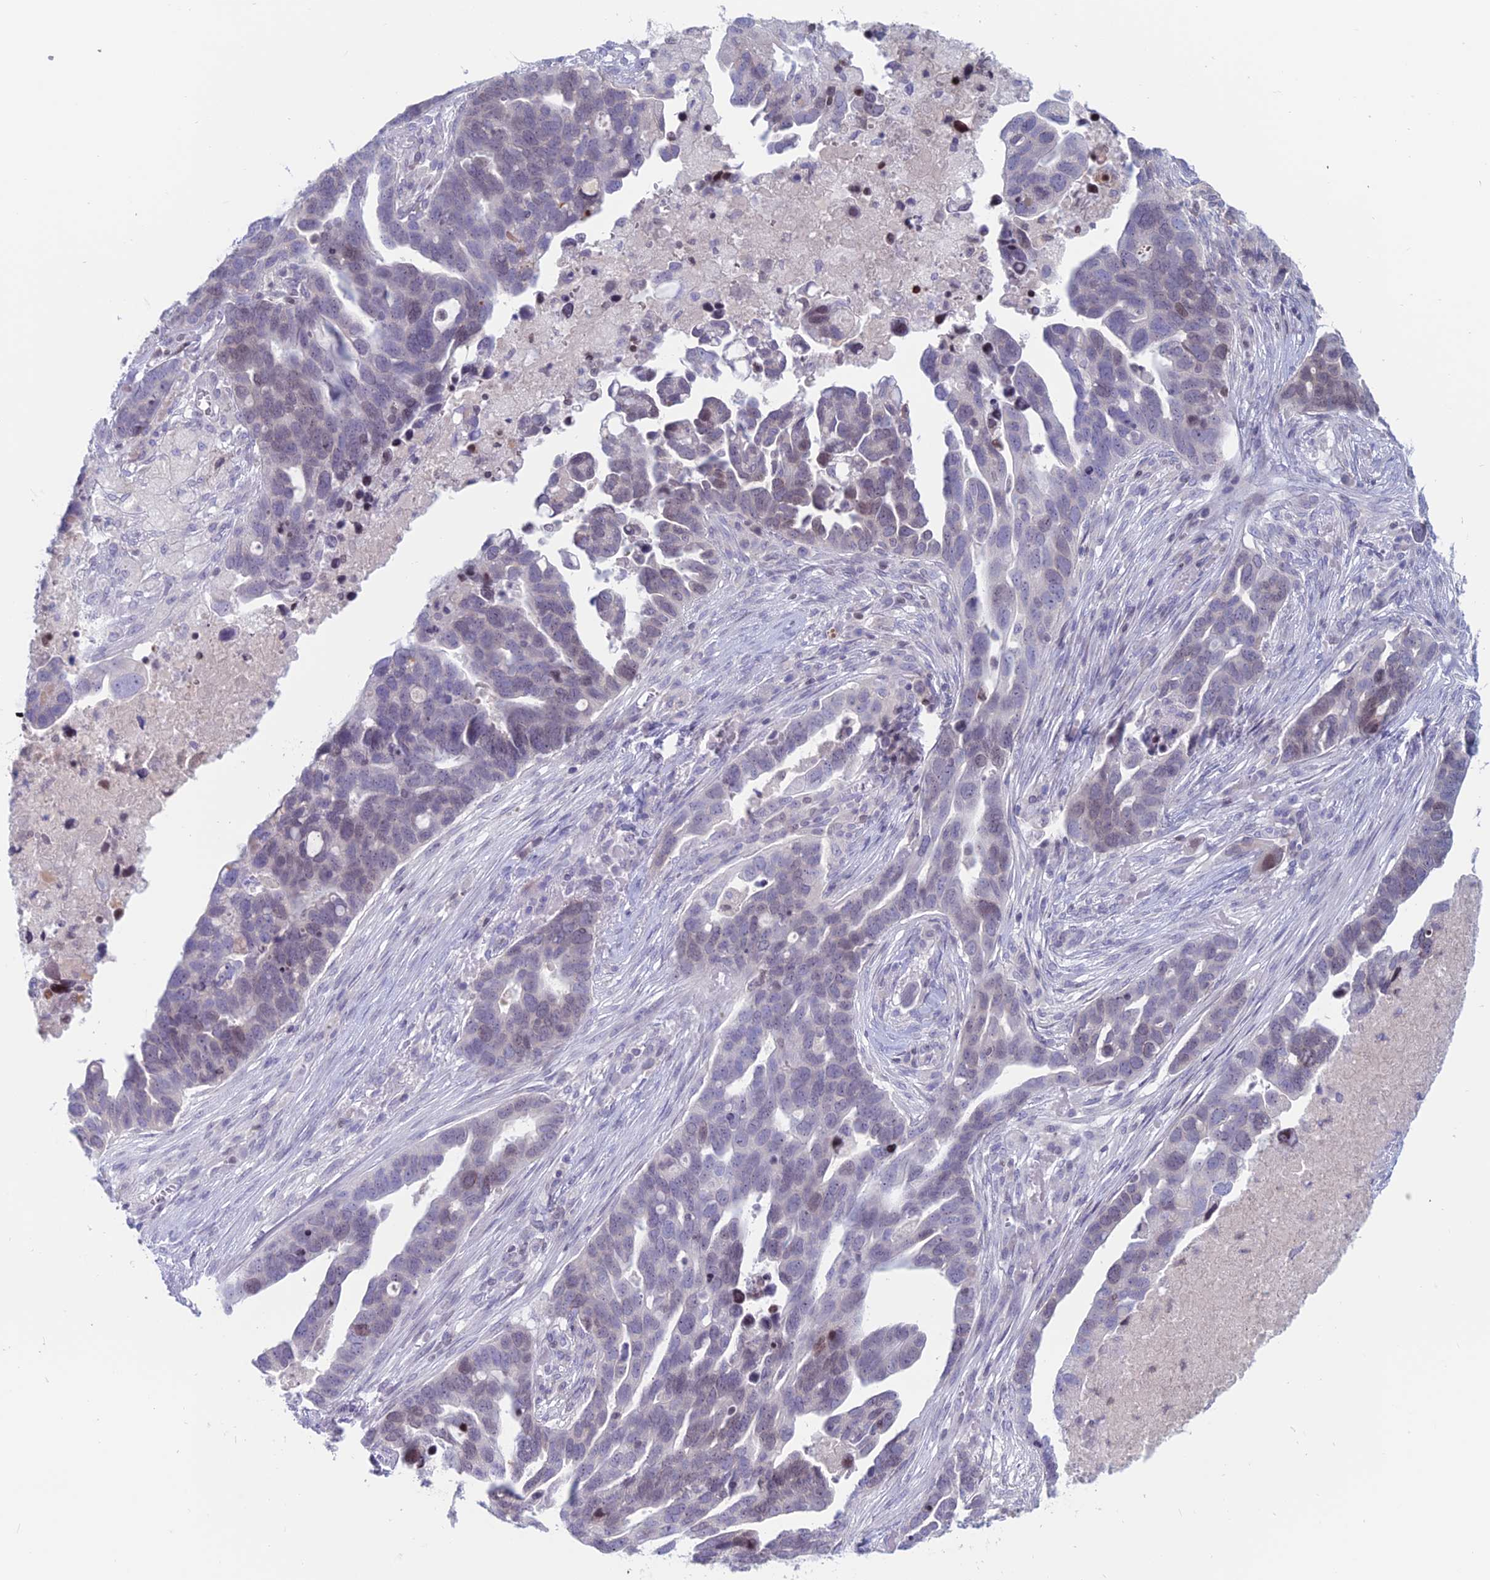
{"staining": {"intensity": "negative", "quantity": "none", "location": "none"}, "tissue": "ovarian cancer", "cell_type": "Tumor cells", "image_type": "cancer", "snomed": [{"axis": "morphology", "description": "Cystadenocarcinoma, serous, NOS"}, {"axis": "topography", "description": "Ovary"}], "caption": "This is an IHC photomicrograph of ovarian cancer. There is no positivity in tumor cells.", "gene": "CERS6", "patient": {"sex": "female", "age": 54}}